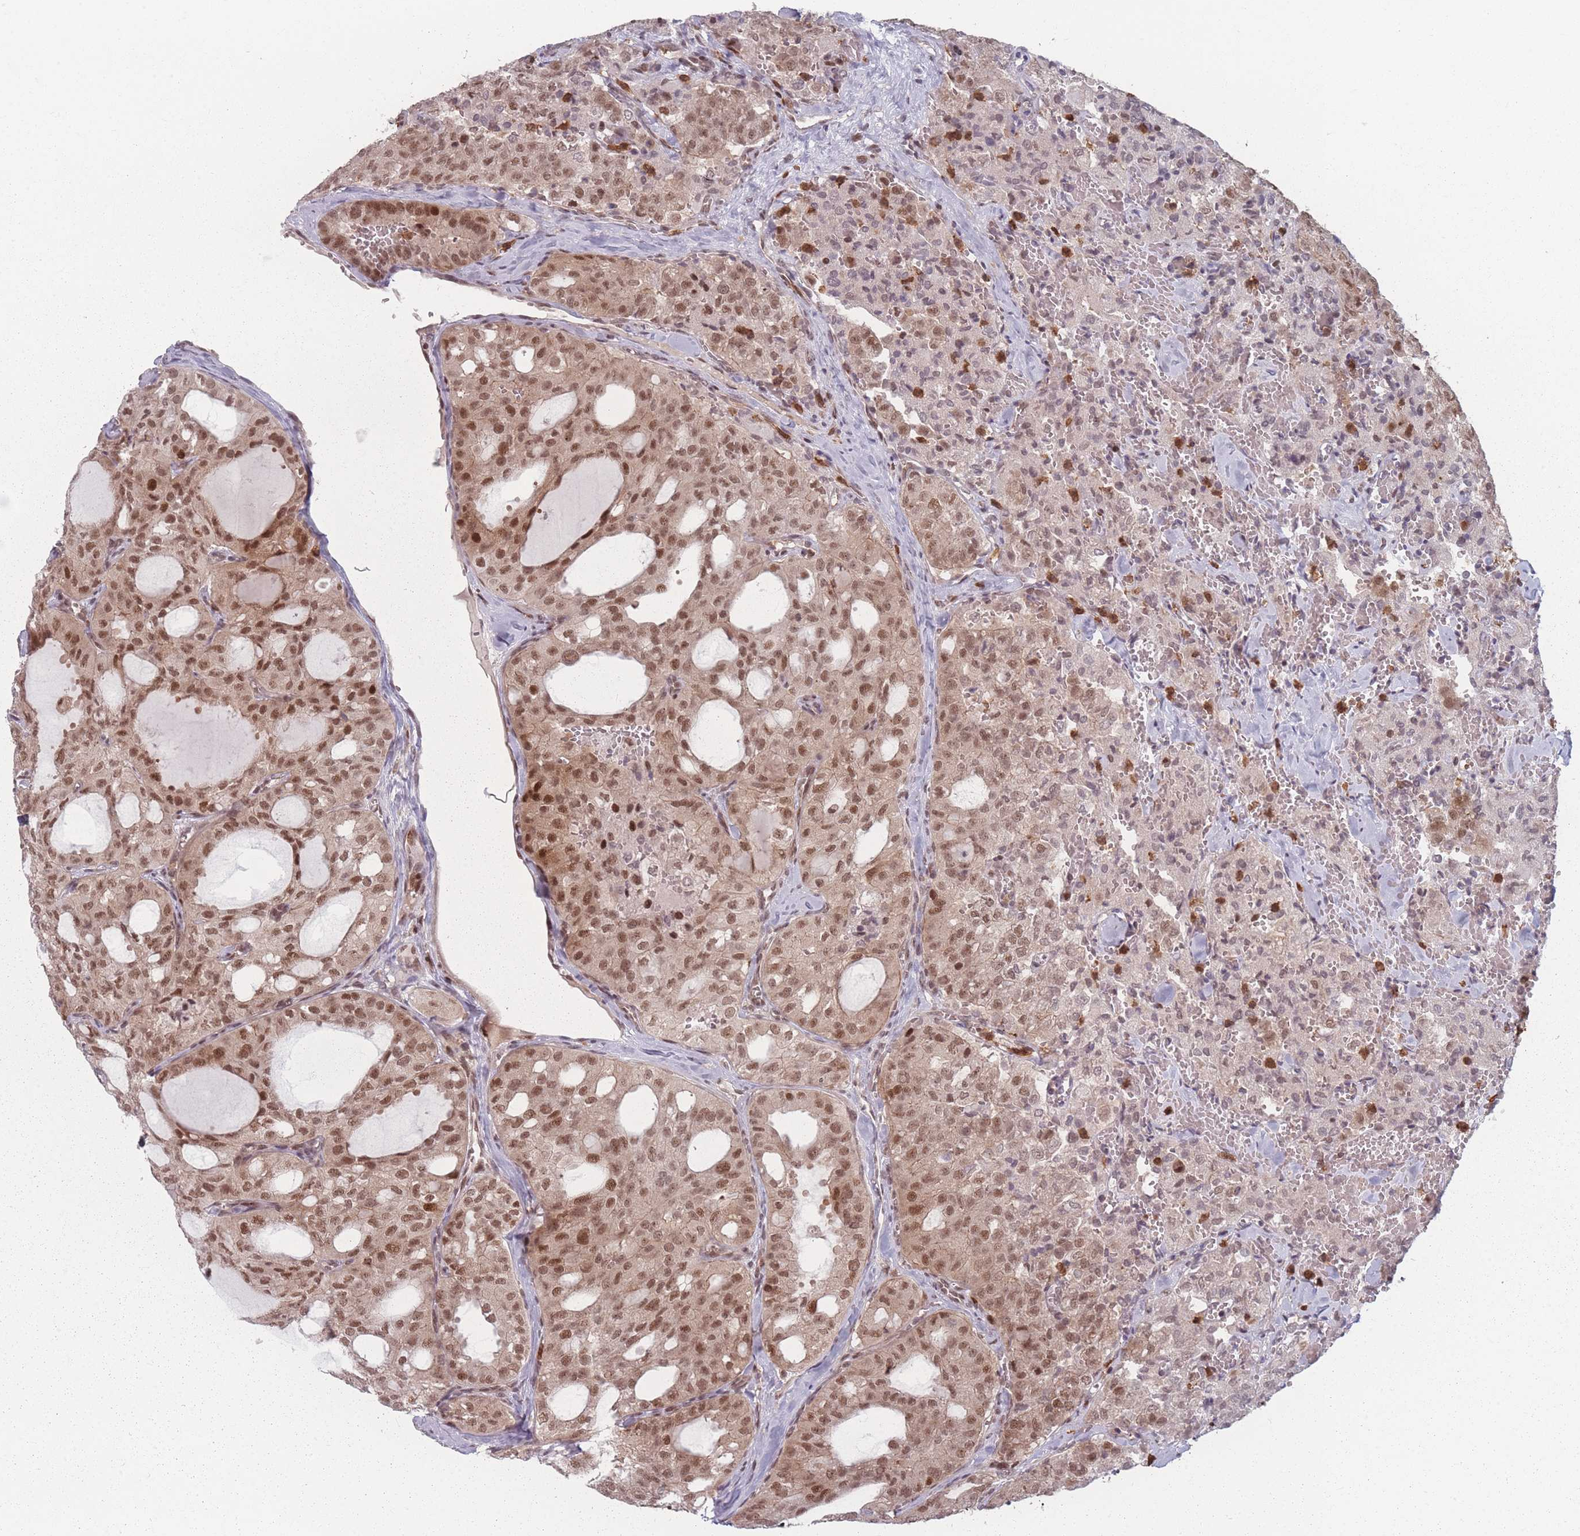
{"staining": {"intensity": "moderate", "quantity": ">75%", "location": "nuclear"}, "tissue": "thyroid cancer", "cell_type": "Tumor cells", "image_type": "cancer", "snomed": [{"axis": "morphology", "description": "Follicular adenoma carcinoma, NOS"}, {"axis": "topography", "description": "Thyroid gland"}], "caption": "Thyroid follicular adenoma carcinoma tissue displays moderate nuclear positivity in about >75% of tumor cells, visualized by immunohistochemistry. (DAB (3,3'-diaminobenzidine) IHC with brightfield microscopy, high magnification).", "gene": "WDR55", "patient": {"sex": "male", "age": 75}}